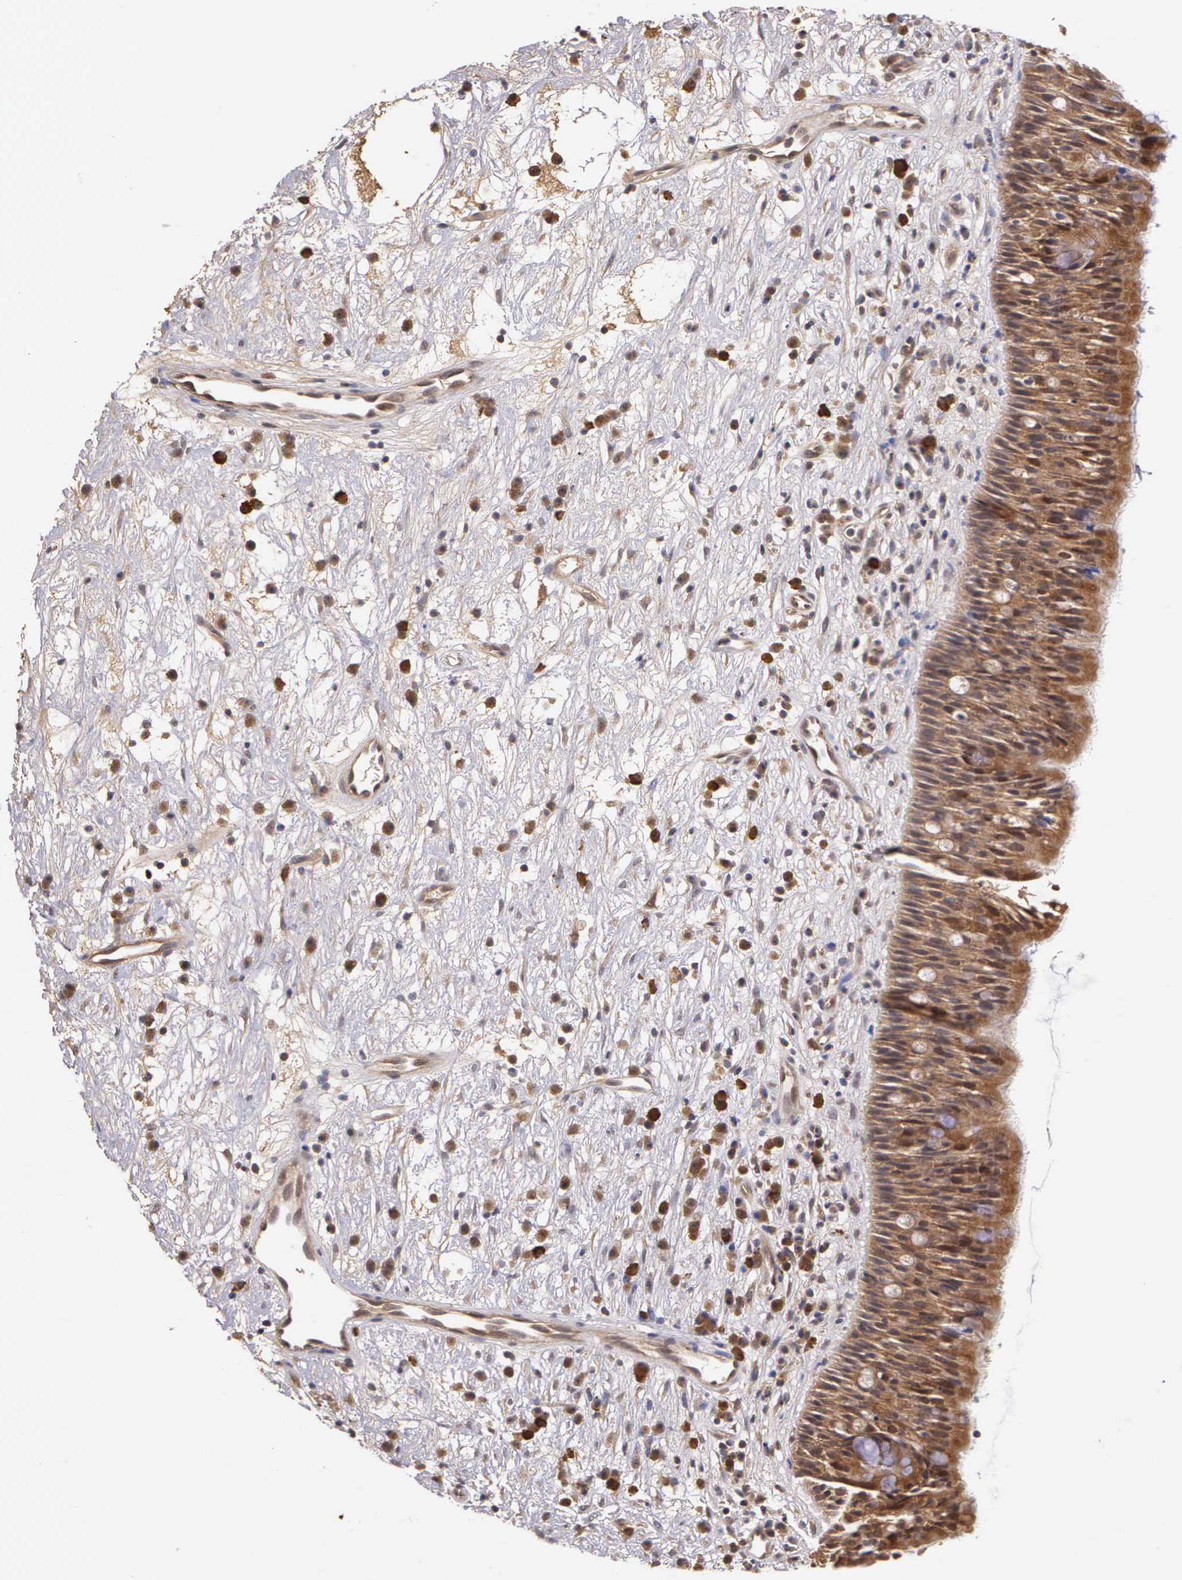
{"staining": {"intensity": "strong", "quantity": ">75%", "location": "cytoplasmic/membranous"}, "tissue": "nasopharynx", "cell_type": "Respiratory epithelial cells", "image_type": "normal", "snomed": [{"axis": "morphology", "description": "Normal tissue, NOS"}, {"axis": "topography", "description": "Nasopharynx"}], "caption": "Immunohistochemical staining of unremarkable human nasopharynx shows >75% levels of strong cytoplasmic/membranous protein expression in about >75% of respiratory epithelial cells.", "gene": "IGBP1P2", "patient": {"sex": "male", "age": 13}}